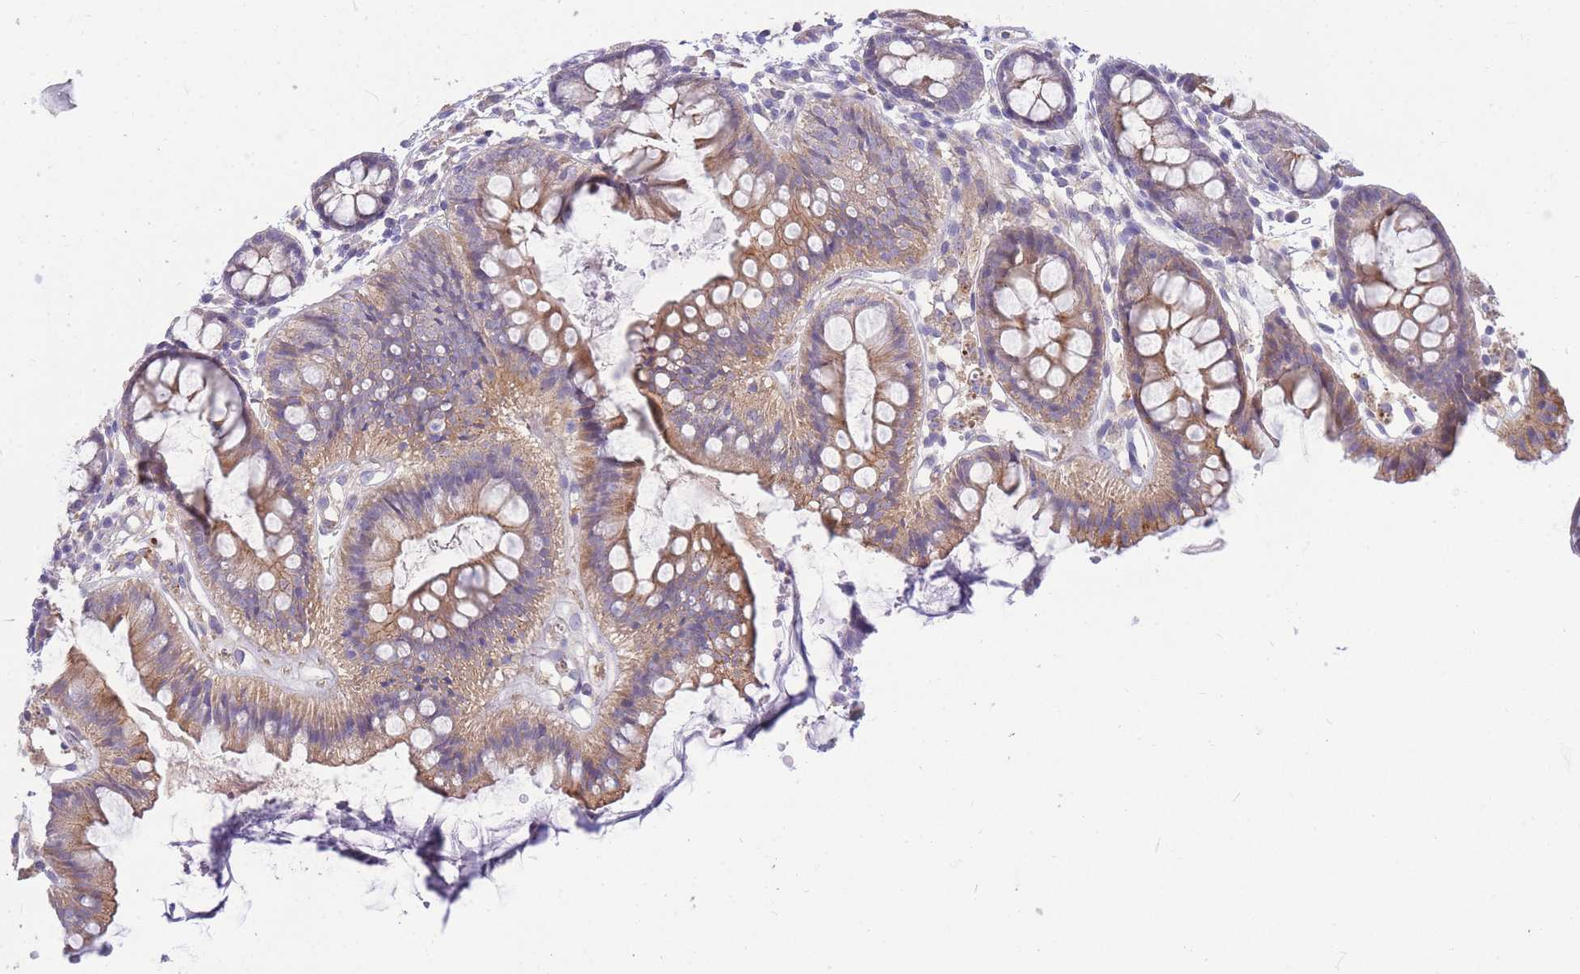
{"staining": {"intensity": "weak", "quantity": ">75%", "location": "cytoplasmic/membranous"}, "tissue": "colon", "cell_type": "Endothelial cells", "image_type": "normal", "snomed": [{"axis": "morphology", "description": "Normal tissue, NOS"}, {"axis": "topography", "description": "Colon"}], "caption": "Benign colon was stained to show a protein in brown. There is low levels of weak cytoplasmic/membranous positivity in about >75% of endothelial cells.", "gene": "OR5T1", "patient": {"sex": "female", "age": 84}}